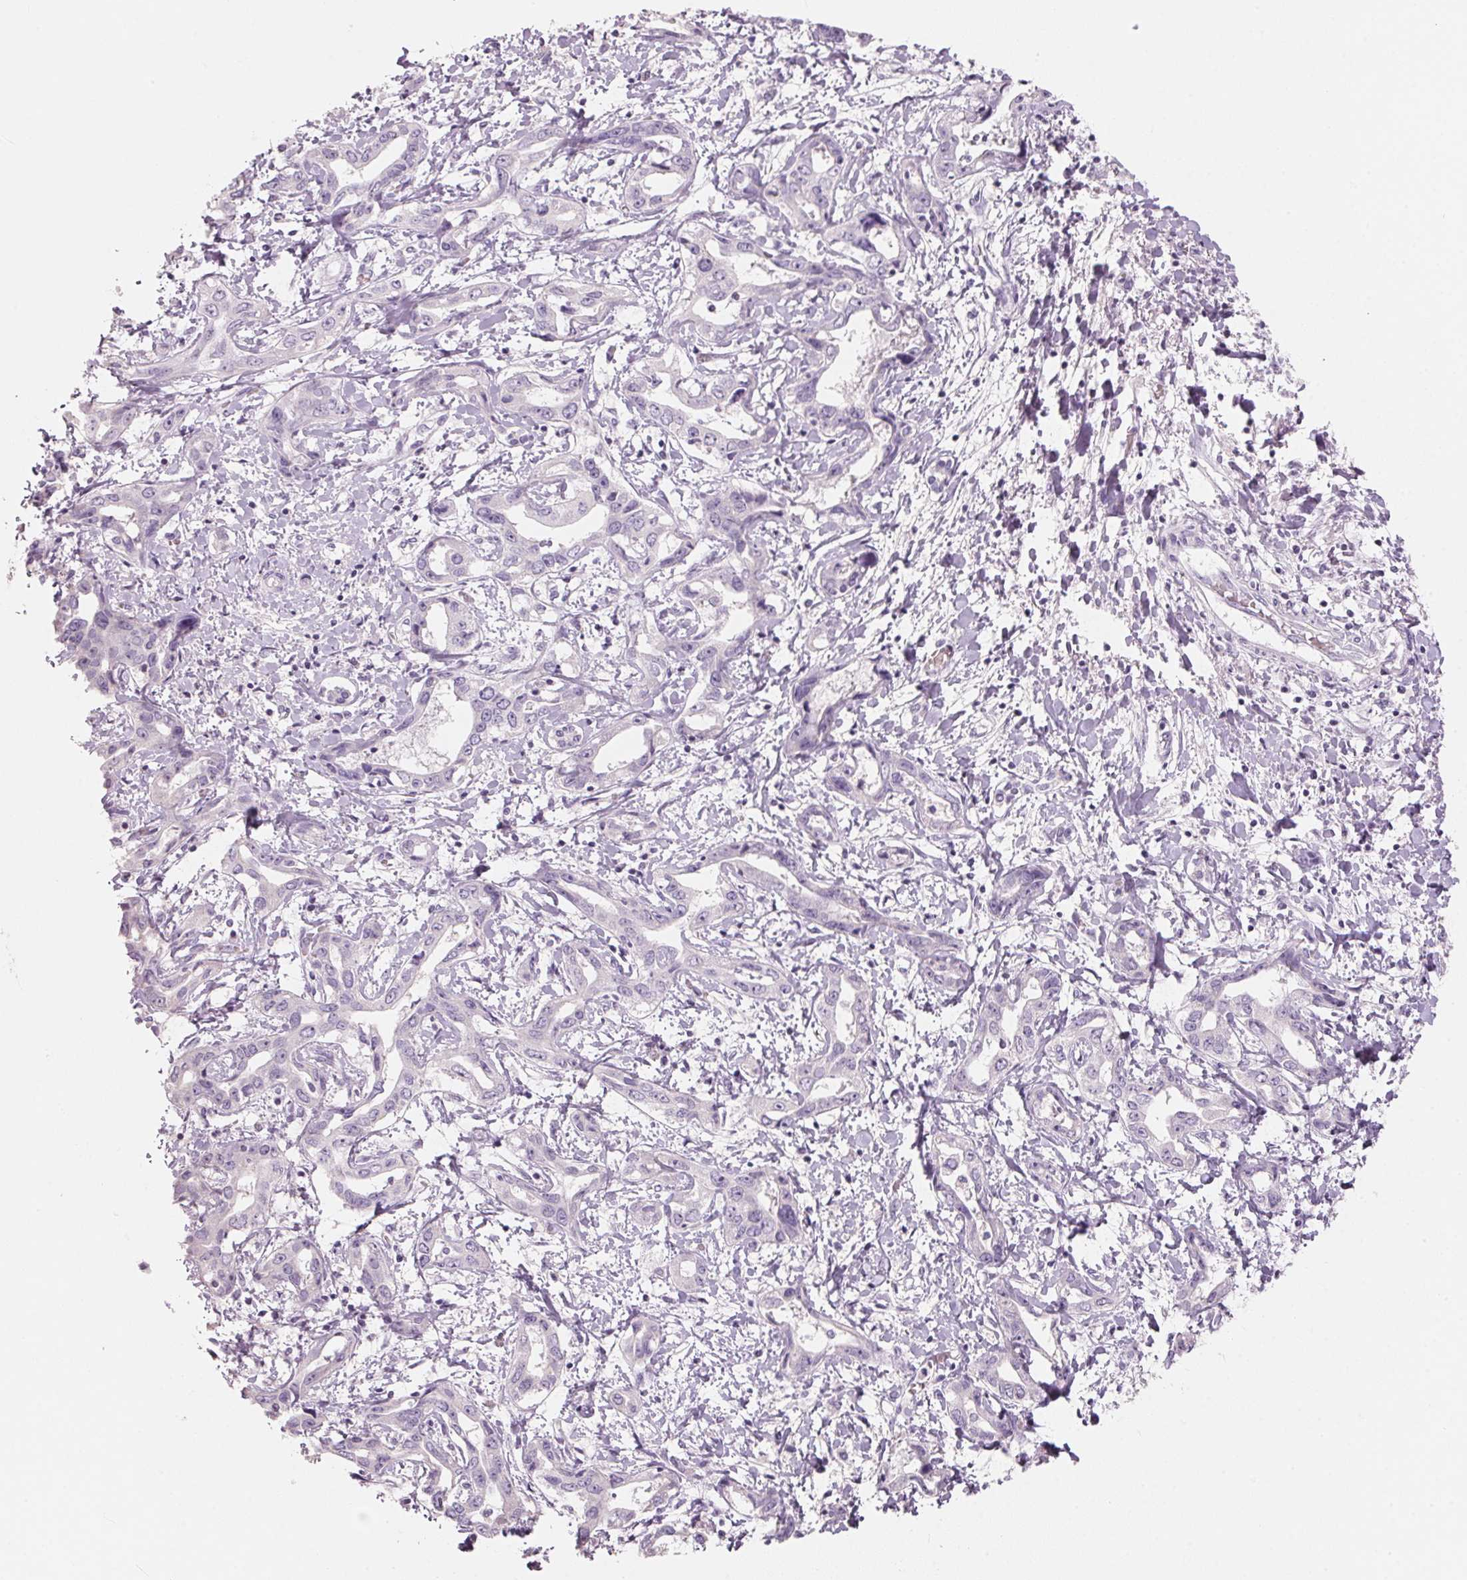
{"staining": {"intensity": "negative", "quantity": "none", "location": "none"}, "tissue": "liver cancer", "cell_type": "Tumor cells", "image_type": "cancer", "snomed": [{"axis": "morphology", "description": "Cholangiocarcinoma"}, {"axis": "topography", "description": "Liver"}], "caption": "This image is of liver cholangiocarcinoma stained with immunohistochemistry (IHC) to label a protein in brown with the nuclei are counter-stained blue. There is no positivity in tumor cells.", "gene": "HSD17B1", "patient": {"sex": "male", "age": 59}}